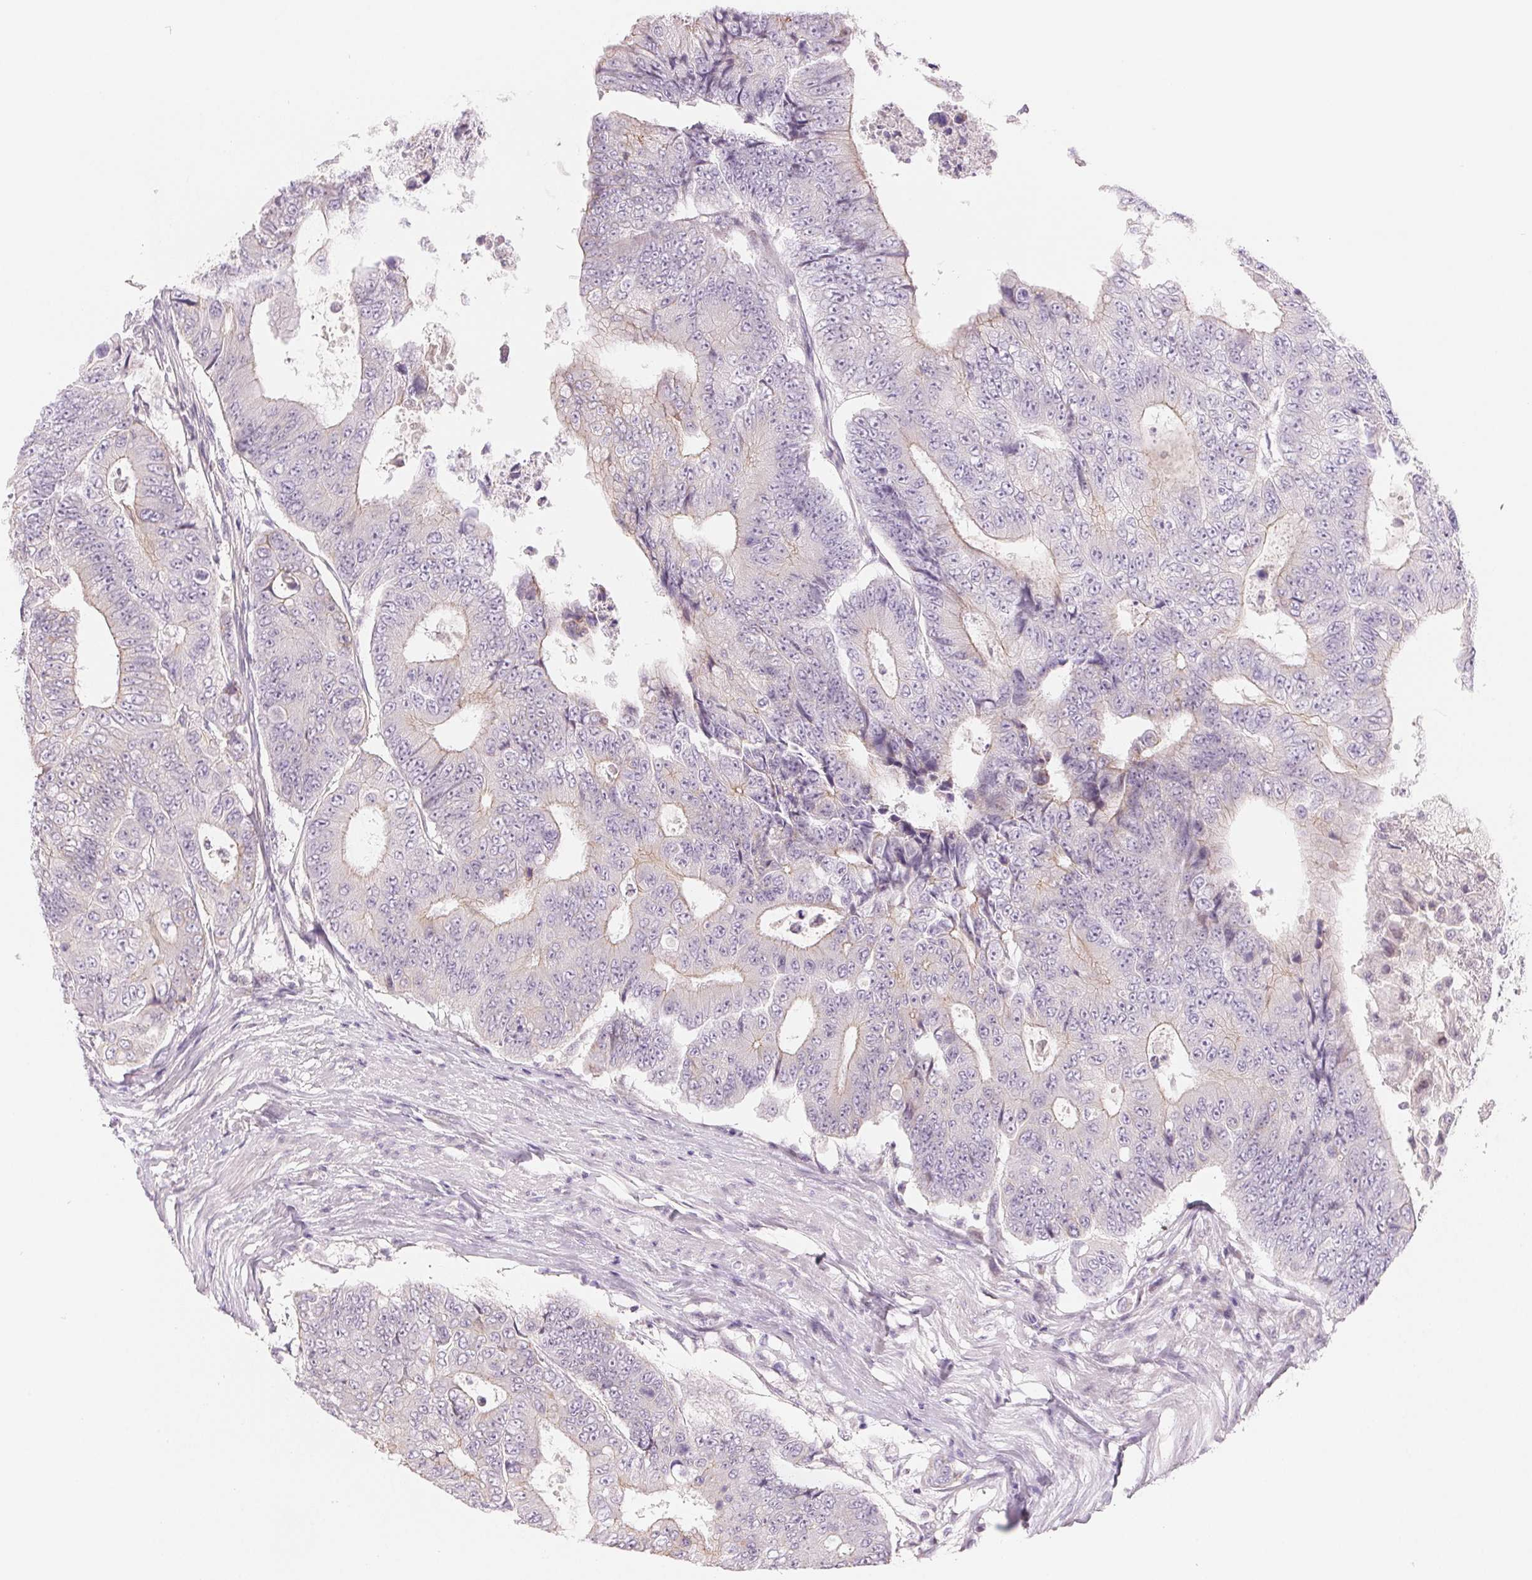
{"staining": {"intensity": "negative", "quantity": "none", "location": "none"}, "tissue": "colorectal cancer", "cell_type": "Tumor cells", "image_type": "cancer", "snomed": [{"axis": "morphology", "description": "Adenocarcinoma, NOS"}, {"axis": "topography", "description": "Colon"}], "caption": "There is no significant staining in tumor cells of colorectal cancer (adenocarcinoma).", "gene": "CCDC168", "patient": {"sex": "female", "age": 48}}